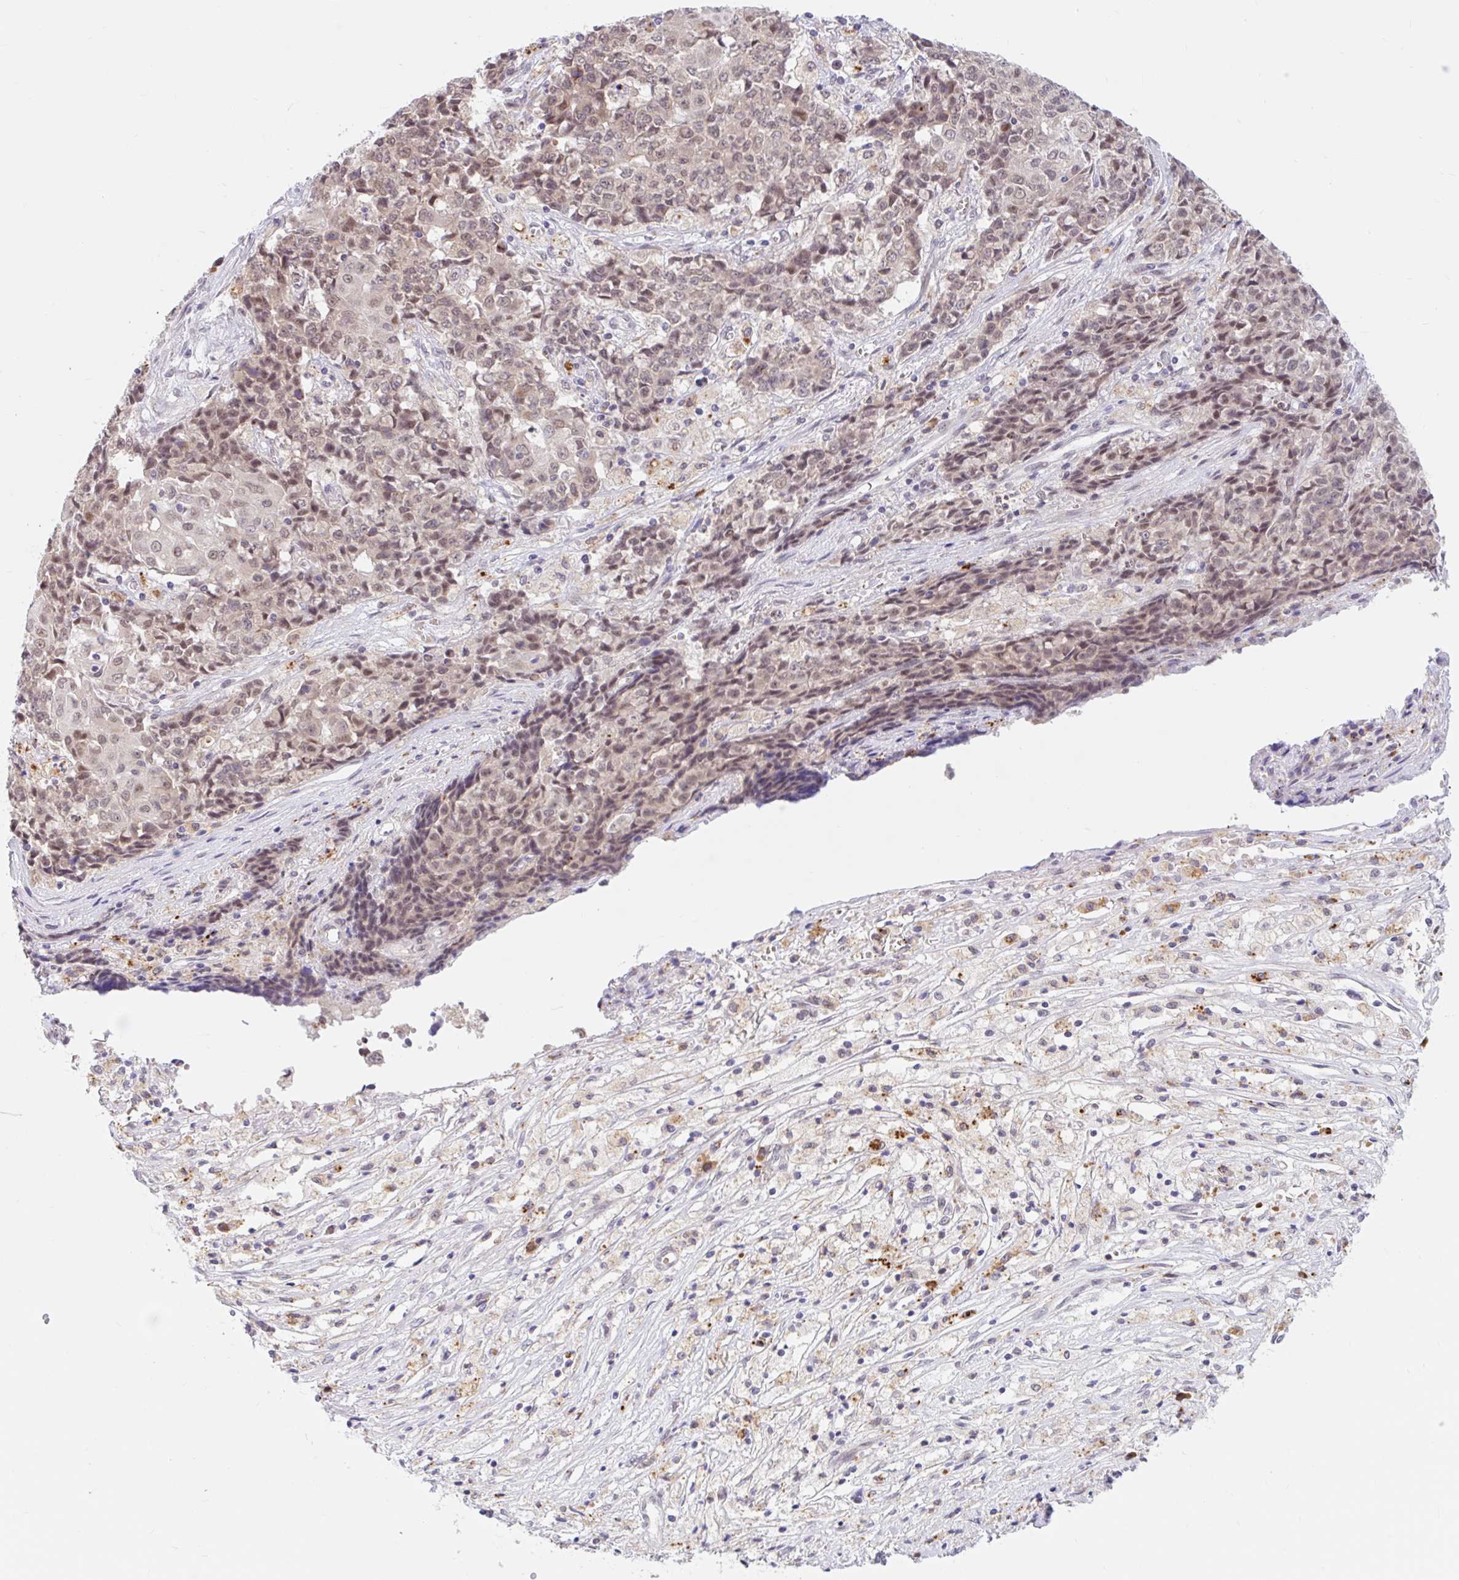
{"staining": {"intensity": "negative", "quantity": "none", "location": "none"}, "tissue": "ovarian cancer", "cell_type": "Tumor cells", "image_type": "cancer", "snomed": [{"axis": "morphology", "description": "Carcinoma, endometroid"}, {"axis": "topography", "description": "Ovary"}], "caption": "High power microscopy photomicrograph of an IHC histopathology image of endometroid carcinoma (ovarian), revealing no significant staining in tumor cells.", "gene": "SRSF10", "patient": {"sex": "female", "age": 42}}